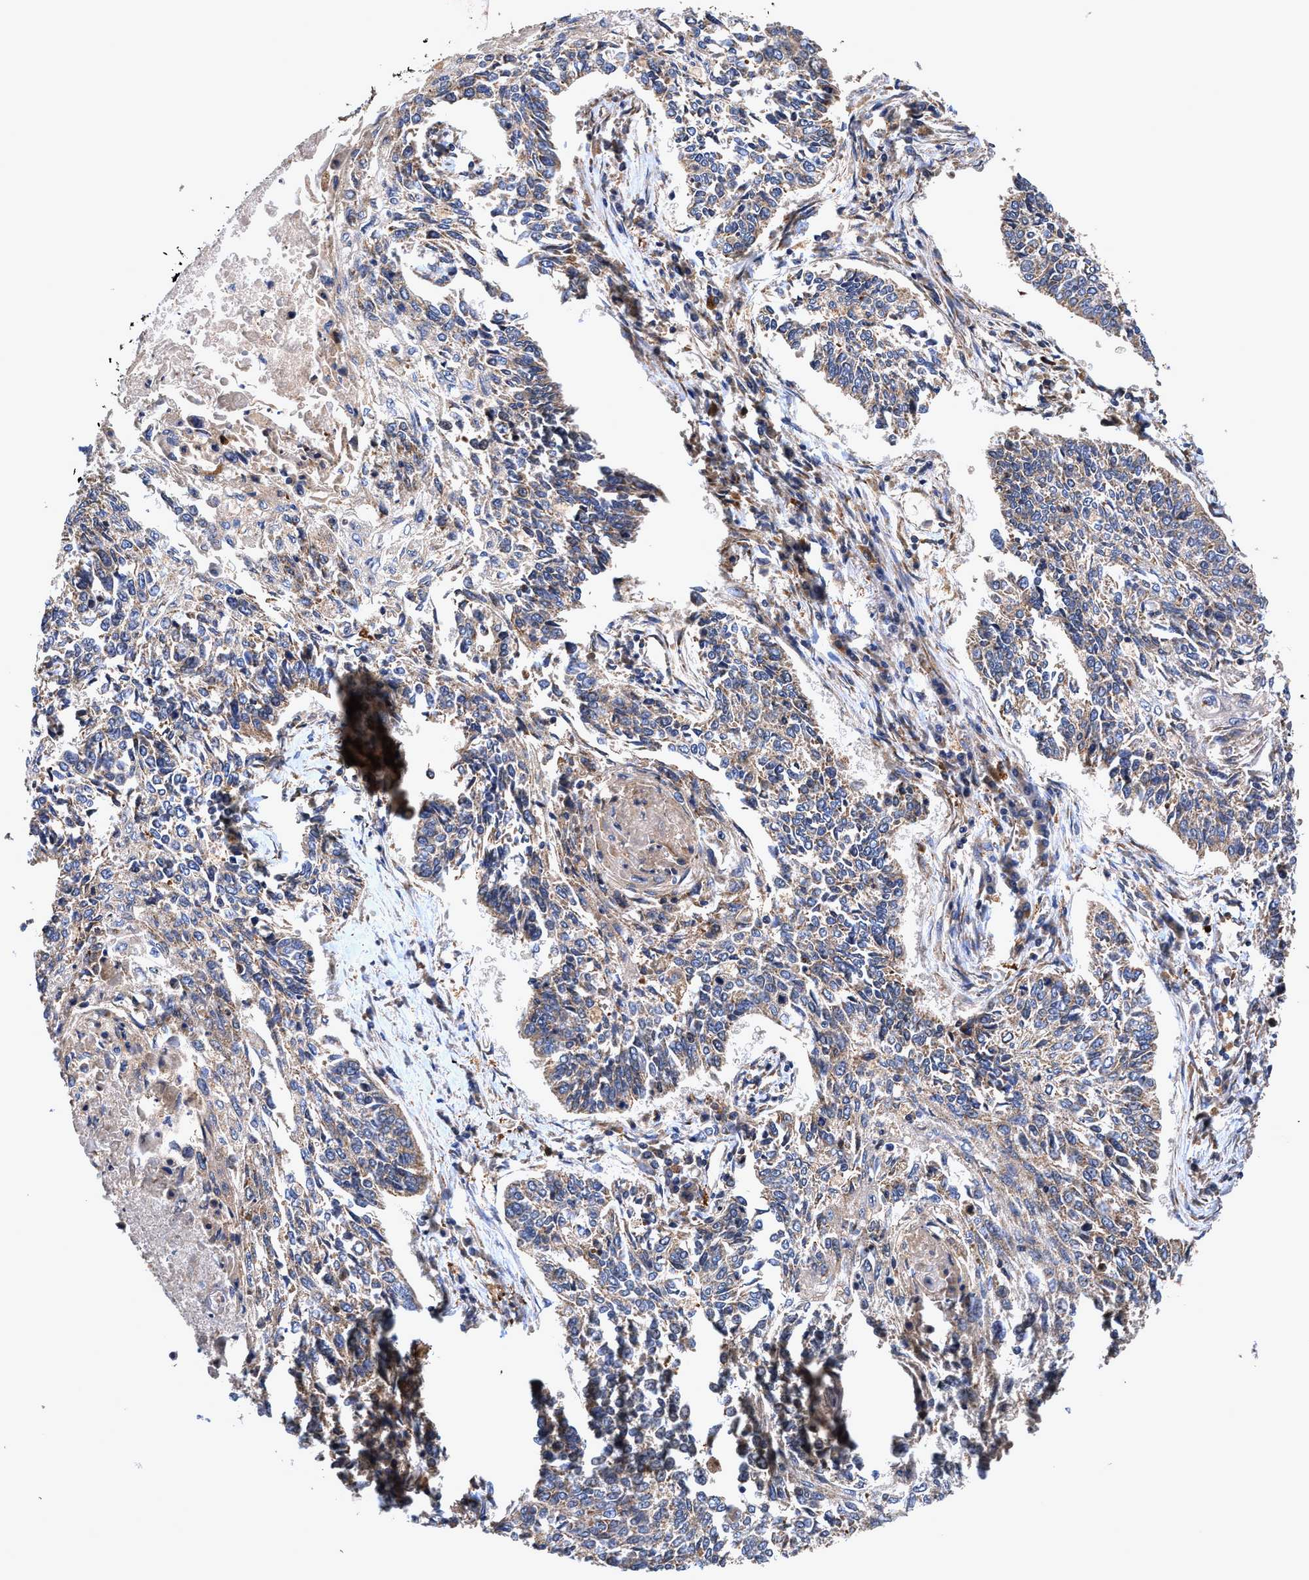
{"staining": {"intensity": "weak", "quantity": ">75%", "location": "cytoplasmic/membranous"}, "tissue": "lung cancer", "cell_type": "Tumor cells", "image_type": "cancer", "snomed": [{"axis": "morphology", "description": "Normal tissue, NOS"}, {"axis": "morphology", "description": "Squamous cell carcinoma, NOS"}, {"axis": "topography", "description": "Cartilage tissue"}, {"axis": "topography", "description": "Bronchus"}, {"axis": "topography", "description": "Lung"}], "caption": "IHC (DAB) staining of human lung cancer displays weak cytoplasmic/membranous protein positivity in about >75% of tumor cells.", "gene": "EFNA4", "patient": {"sex": "female", "age": 49}}